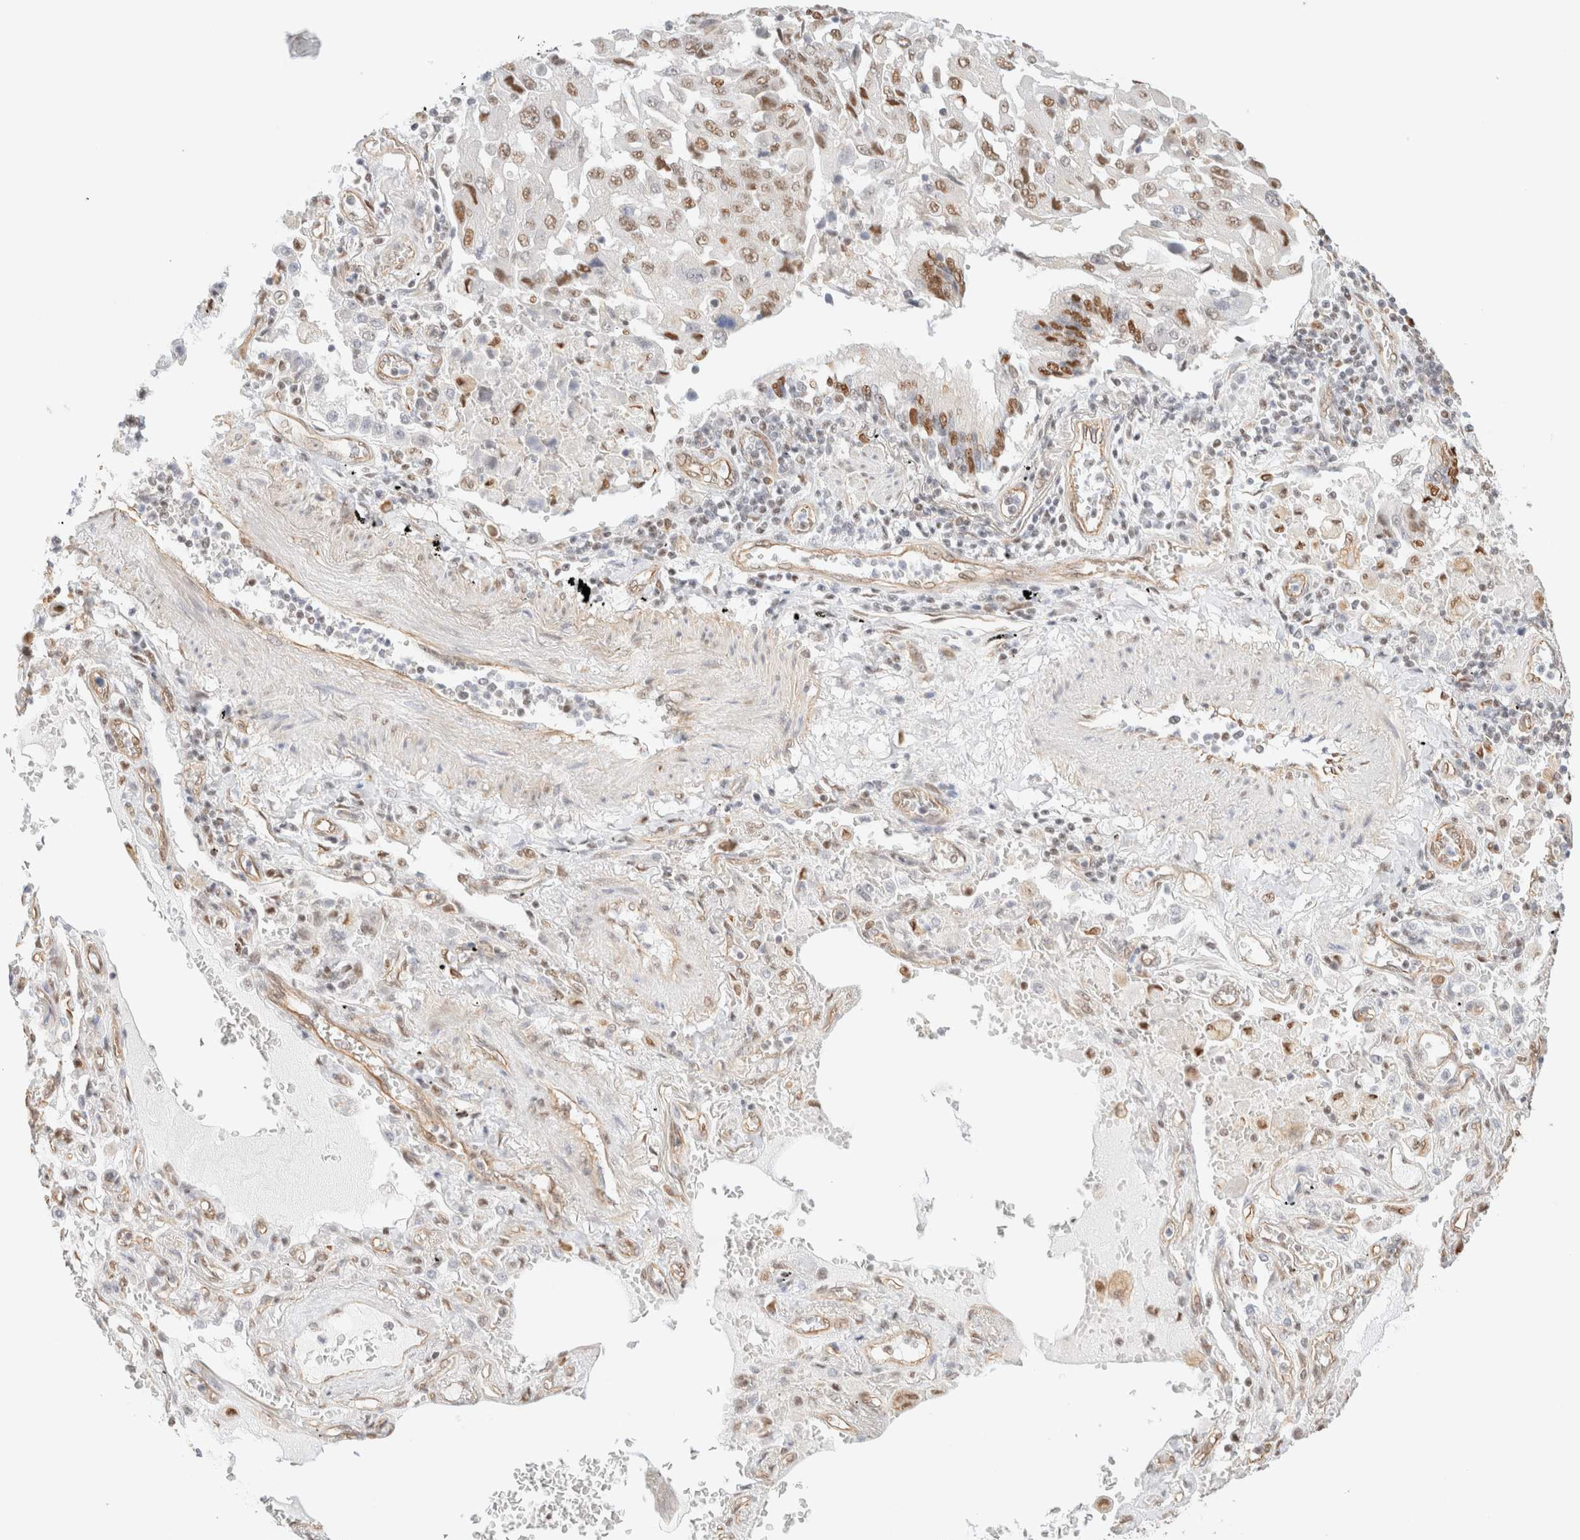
{"staining": {"intensity": "moderate", "quantity": ">75%", "location": "nuclear"}, "tissue": "lung cancer", "cell_type": "Tumor cells", "image_type": "cancer", "snomed": [{"axis": "morphology", "description": "Adenocarcinoma, NOS"}, {"axis": "topography", "description": "Lung"}], "caption": "DAB immunohistochemical staining of lung cancer (adenocarcinoma) displays moderate nuclear protein positivity in about >75% of tumor cells. Nuclei are stained in blue.", "gene": "ARID5A", "patient": {"sex": "female", "age": 65}}